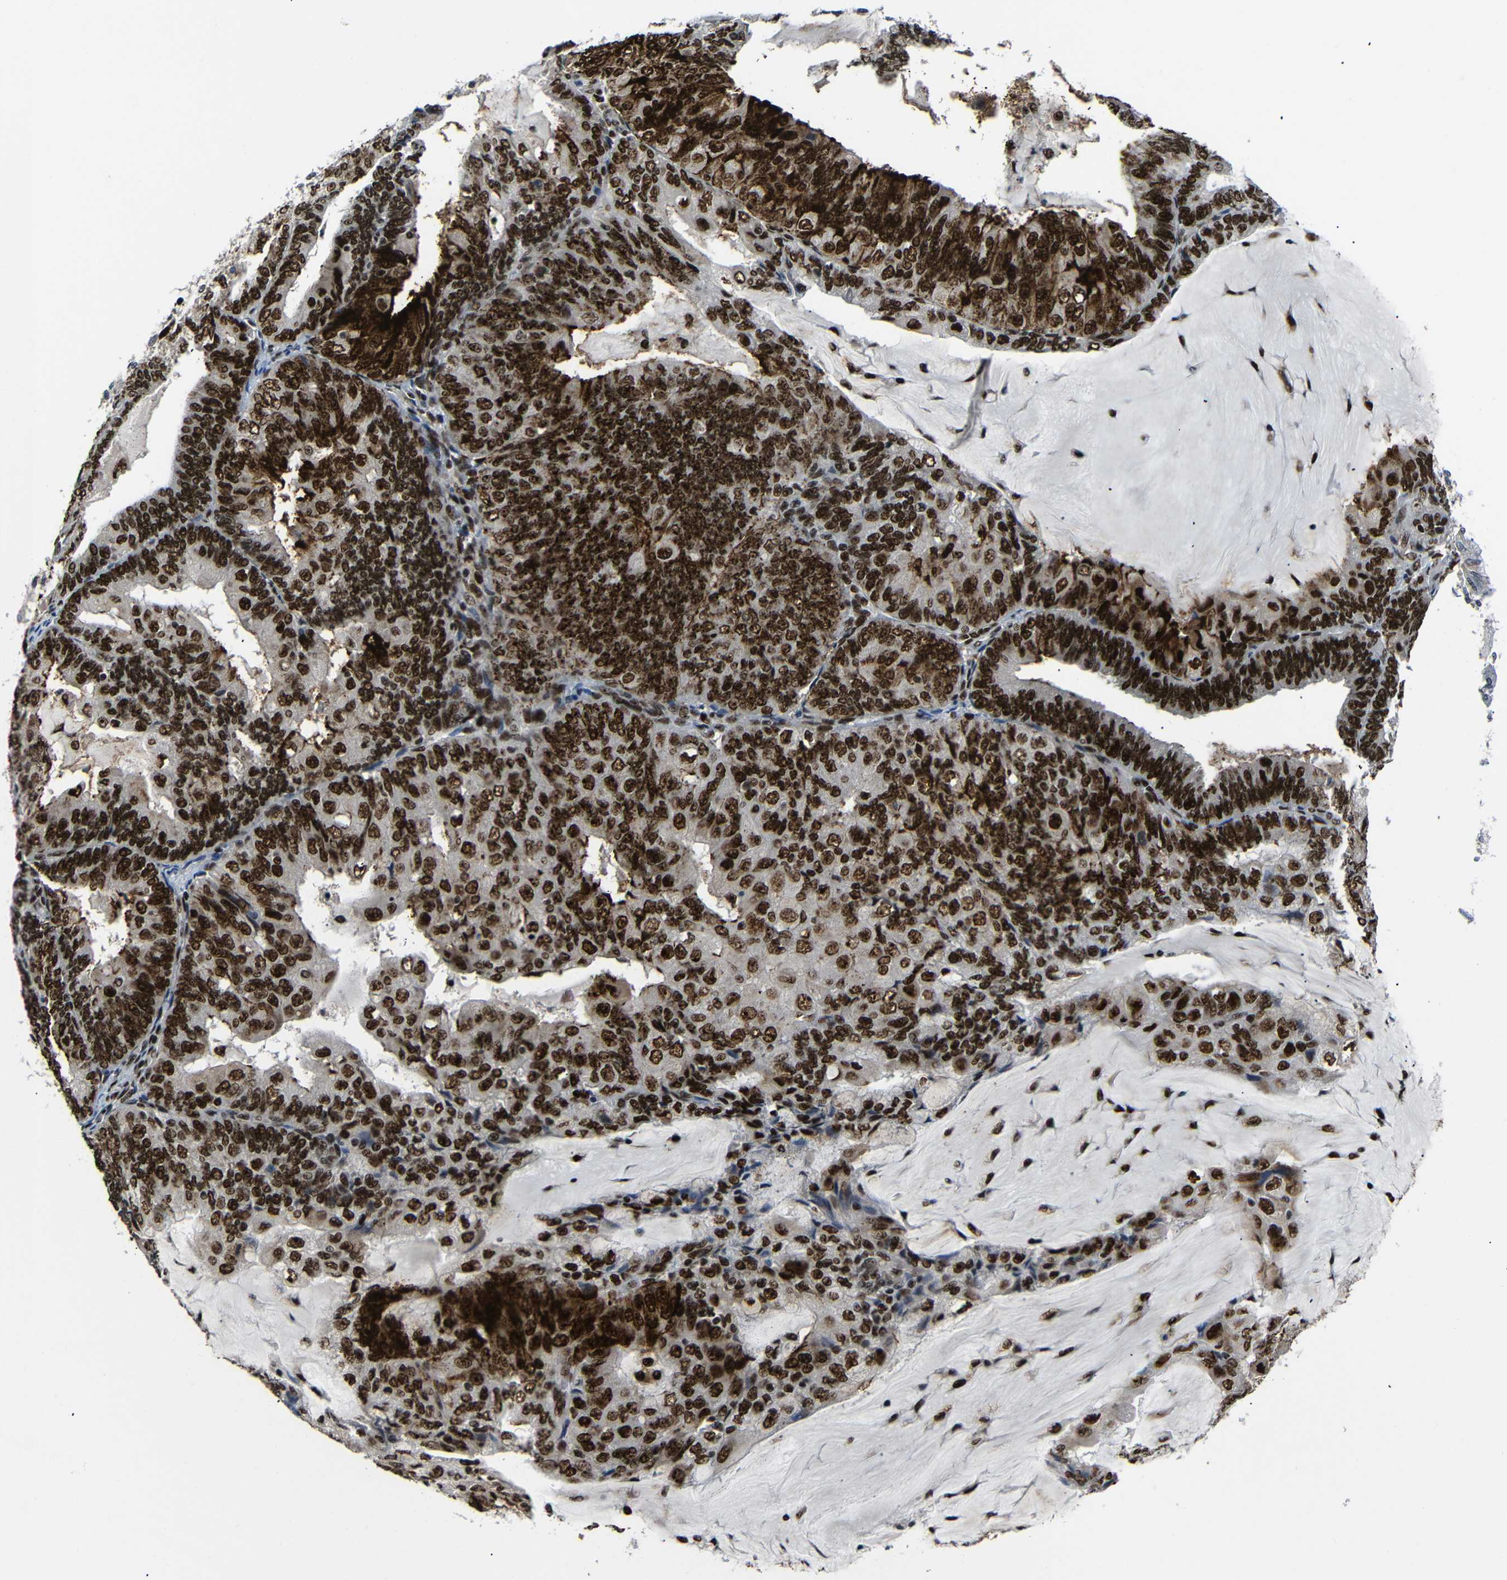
{"staining": {"intensity": "strong", "quantity": ">75%", "location": "nuclear"}, "tissue": "endometrial cancer", "cell_type": "Tumor cells", "image_type": "cancer", "snomed": [{"axis": "morphology", "description": "Adenocarcinoma, NOS"}, {"axis": "topography", "description": "Endometrium"}], "caption": "IHC of human endometrial cancer exhibits high levels of strong nuclear staining in about >75% of tumor cells.", "gene": "SETDB2", "patient": {"sex": "female", "age": 81}}